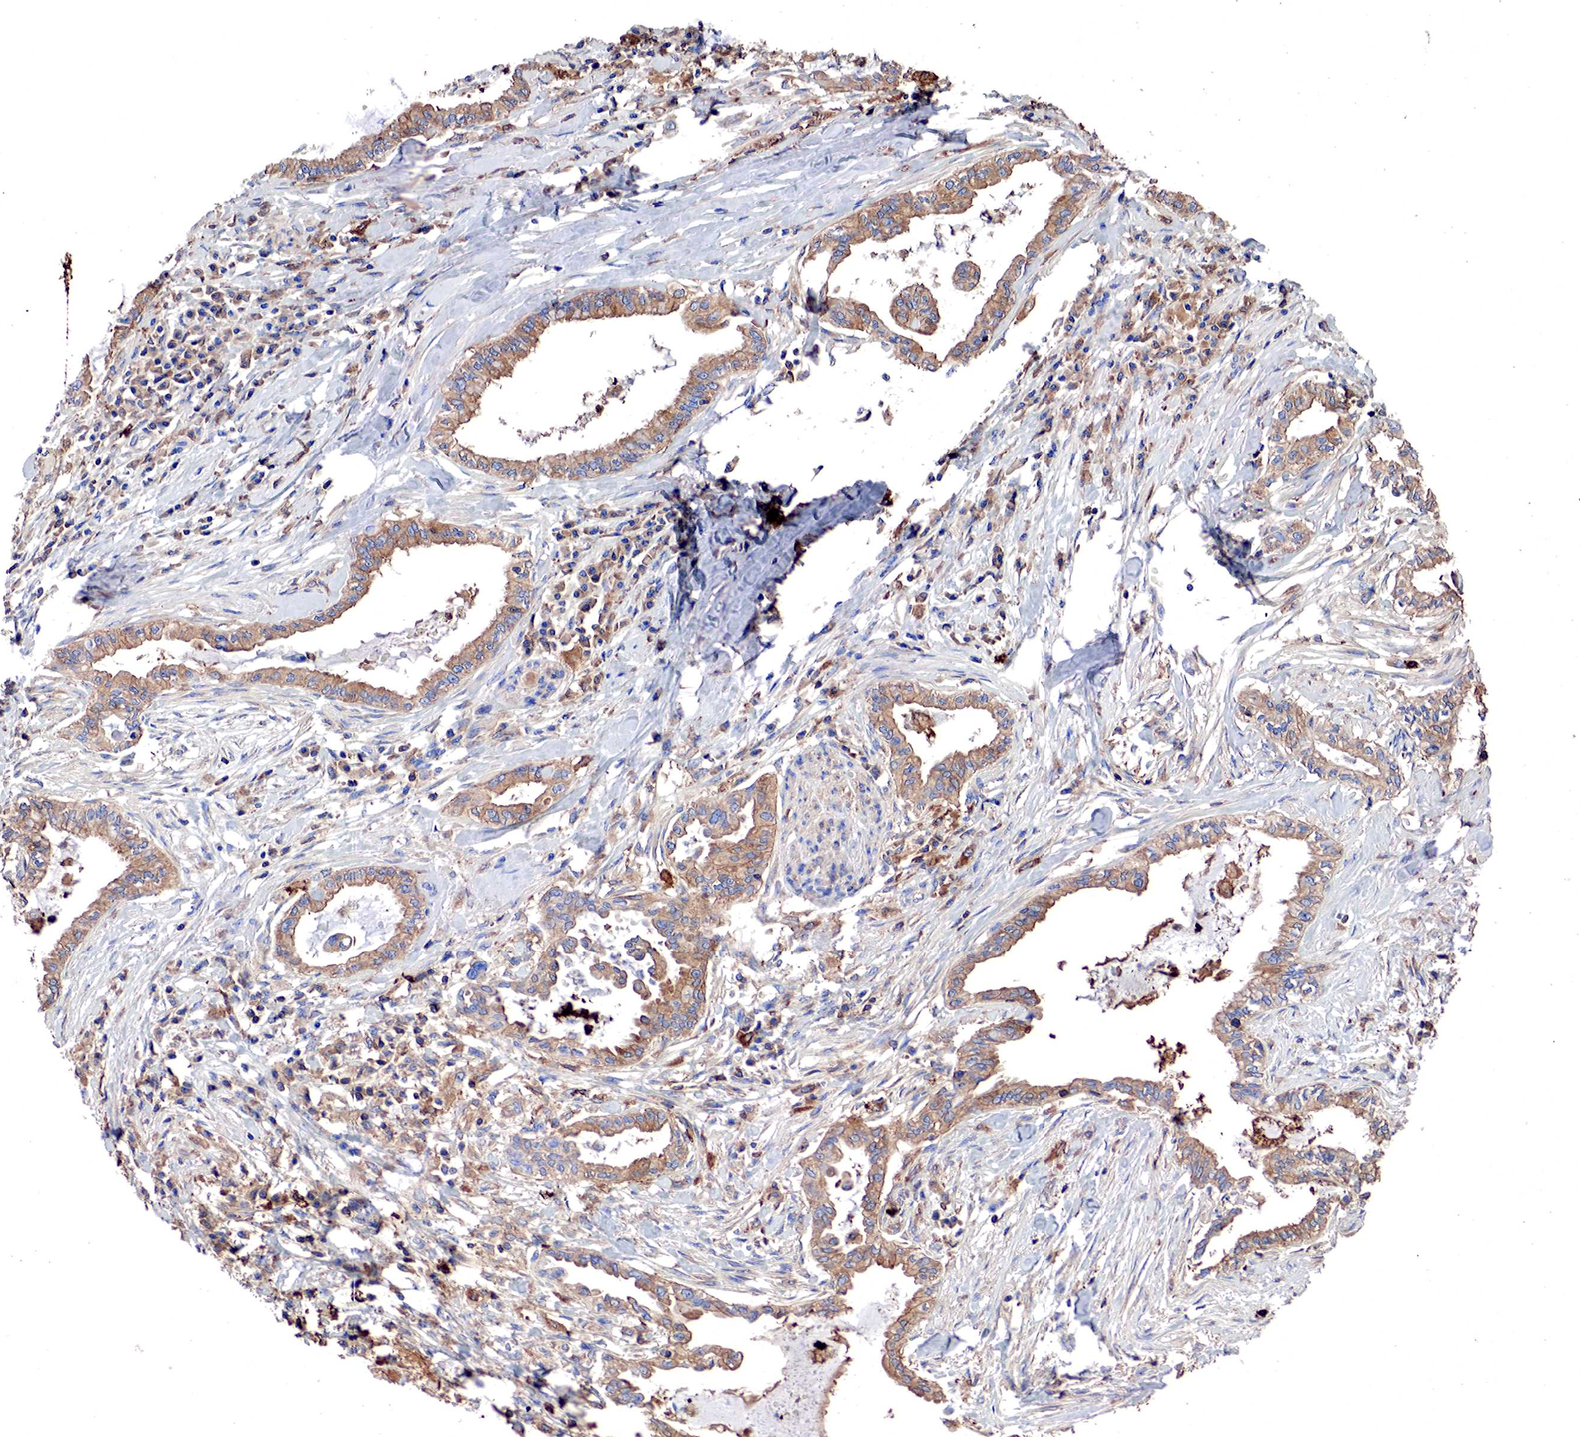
{"staining": {"intensity": "moderate", "quantity": "25%-75%", "location": "cytoplasmic/membranous"}, "tissue": "pancreatic cancer", "cell_type": "Tumor cells", "image_type": "cancer", "snomed": [{"axis": "morphology", "description": "Adenocarcinoma, NOS"}, {"axis": "topography", "description": "Pancreas"}], "caption": "Adenocarcinoma (pancreatic) stained for a protein (brown) exhibits moderate cytoplasmic/membranous positive expression in approximately 25%-75% of tumor cells.", "gene": "G6PD", "patient": {"sex": "female", "age": 64}}